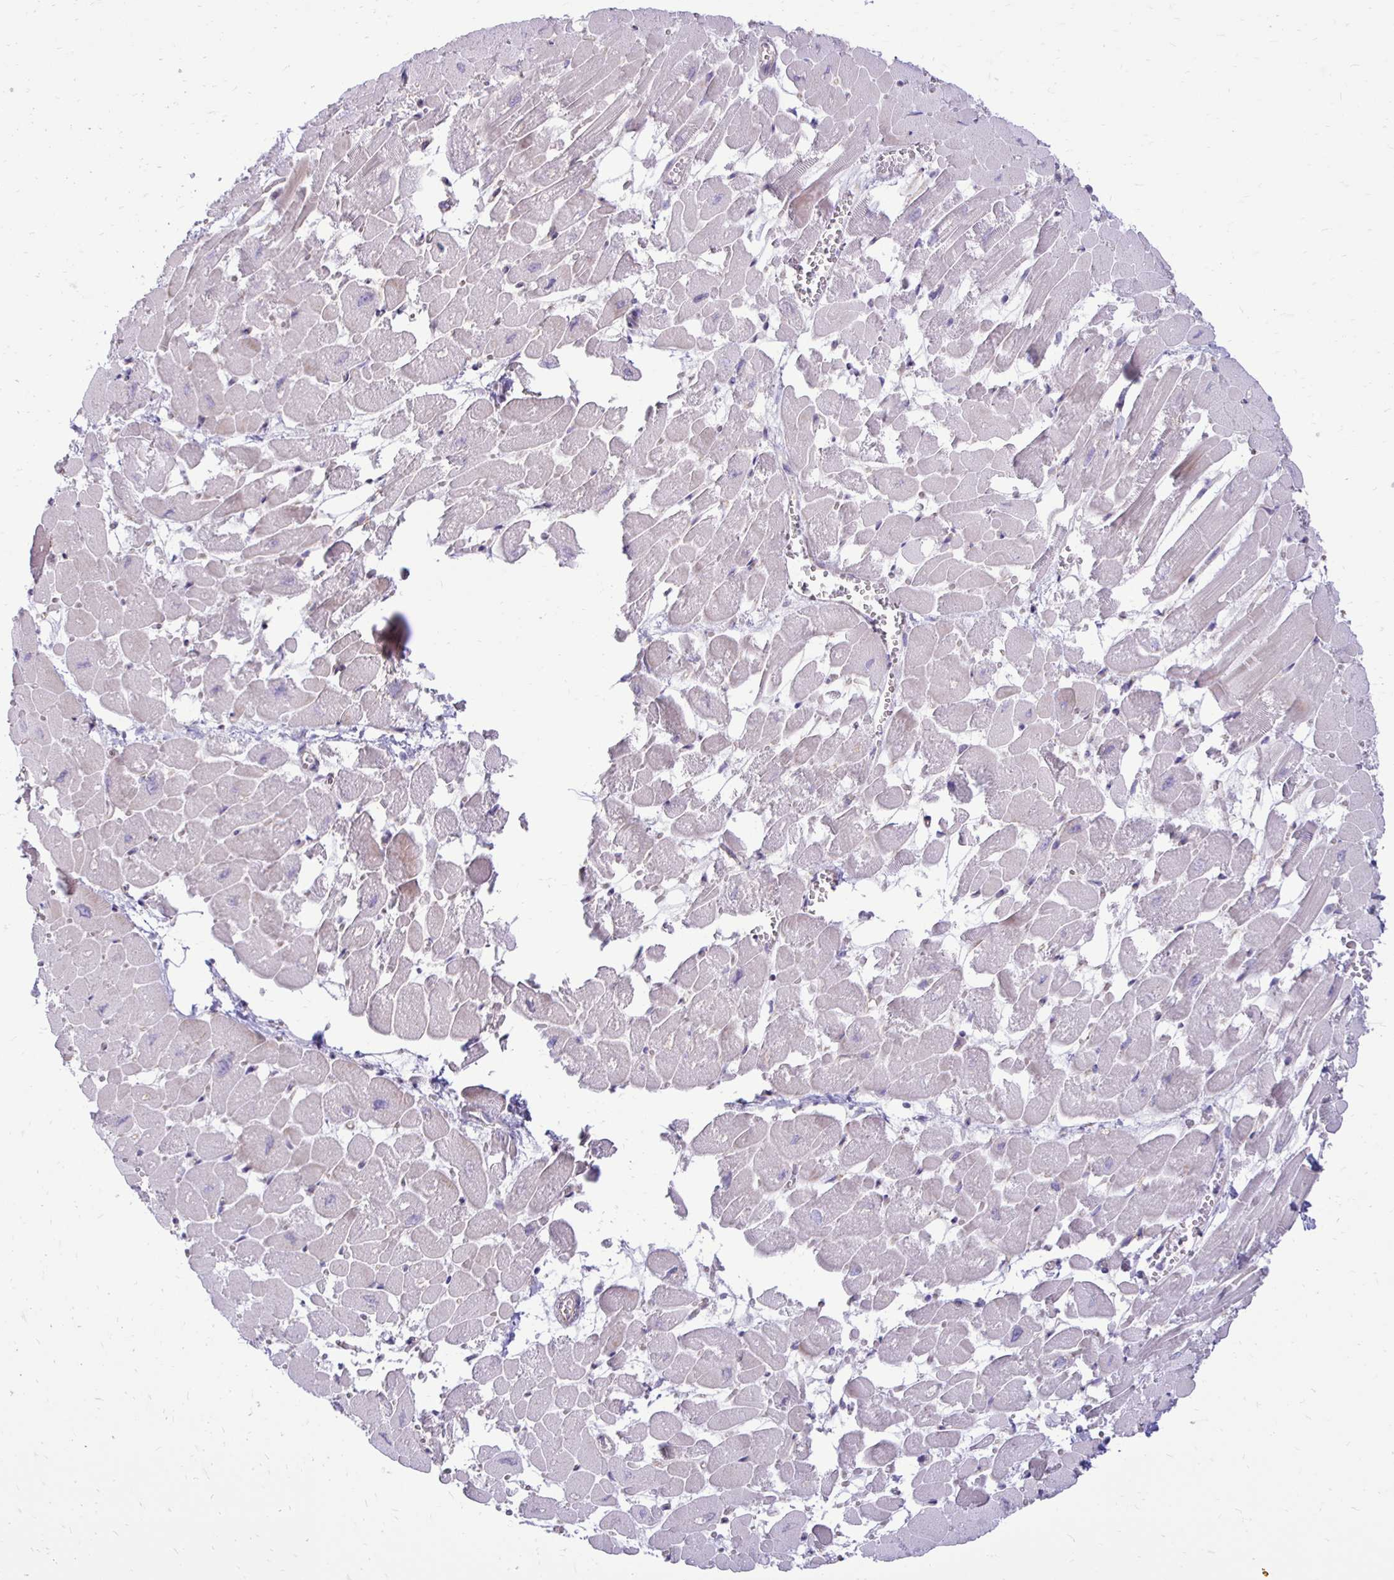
{"staining": {"intensity": "weak", "quantity": "<25%", "location": "cytoplasmic/membranous"}, "tissue": "heart muscle", "cell_type": "Cardiomyocytes", "image_type": "normal", "snomed": [{"axis": "morphology", "description": "Normal tissue, NOS"}, {"axis": "topography", "description": "Heart"}], "caption": "High magnification brightfield microscopy of benign heart muscle stained with DAB (3,3'-diaminobenzidine) (brown) and counterstained with hematoxylin (blue): cardiomyocytes show no significant staining.", "gene": "GAS2", "patient": {"sex": "female", "age": 52}}